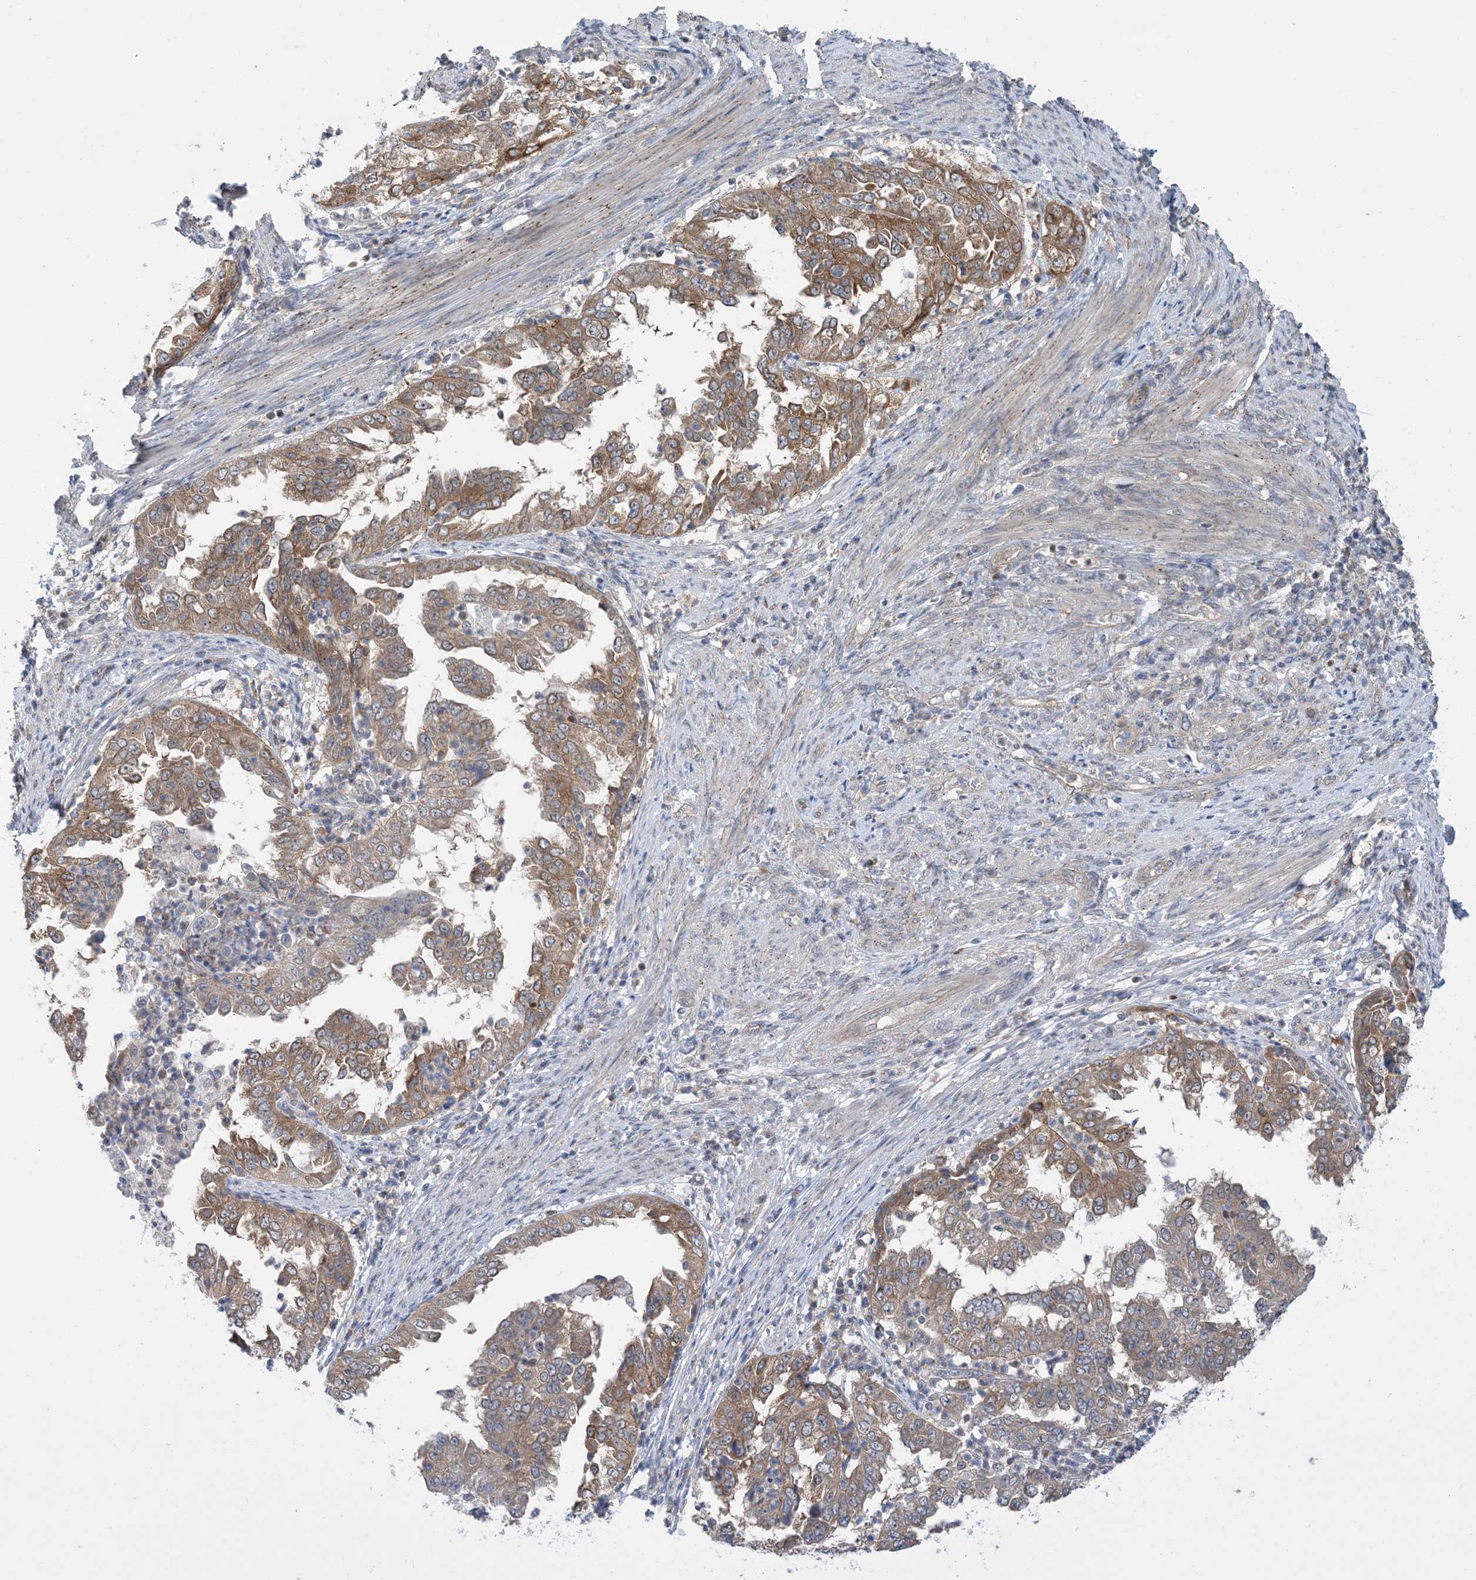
{"staining": {"intensity": "moderate", "quantity": ">75%", "location": "cytoplasmic/membranous"}, "tissue": "endometrial cancer", "cell_type": "Tumor cells", "image_type": "cancer", "snomed": [{"axis": "morphology", "description": "Adenocarcinoma, NOS"}, {"axis": "topography", "description": "Endometrium"}], "caption": "A medium amount of moderate cytoplasmic/membranous positivity is present in about >75% of tumor cells in endometrial adenocarcinoma tissue.", "gene": "EHBP1", "patient": {"sex": "female", "age": 85}}